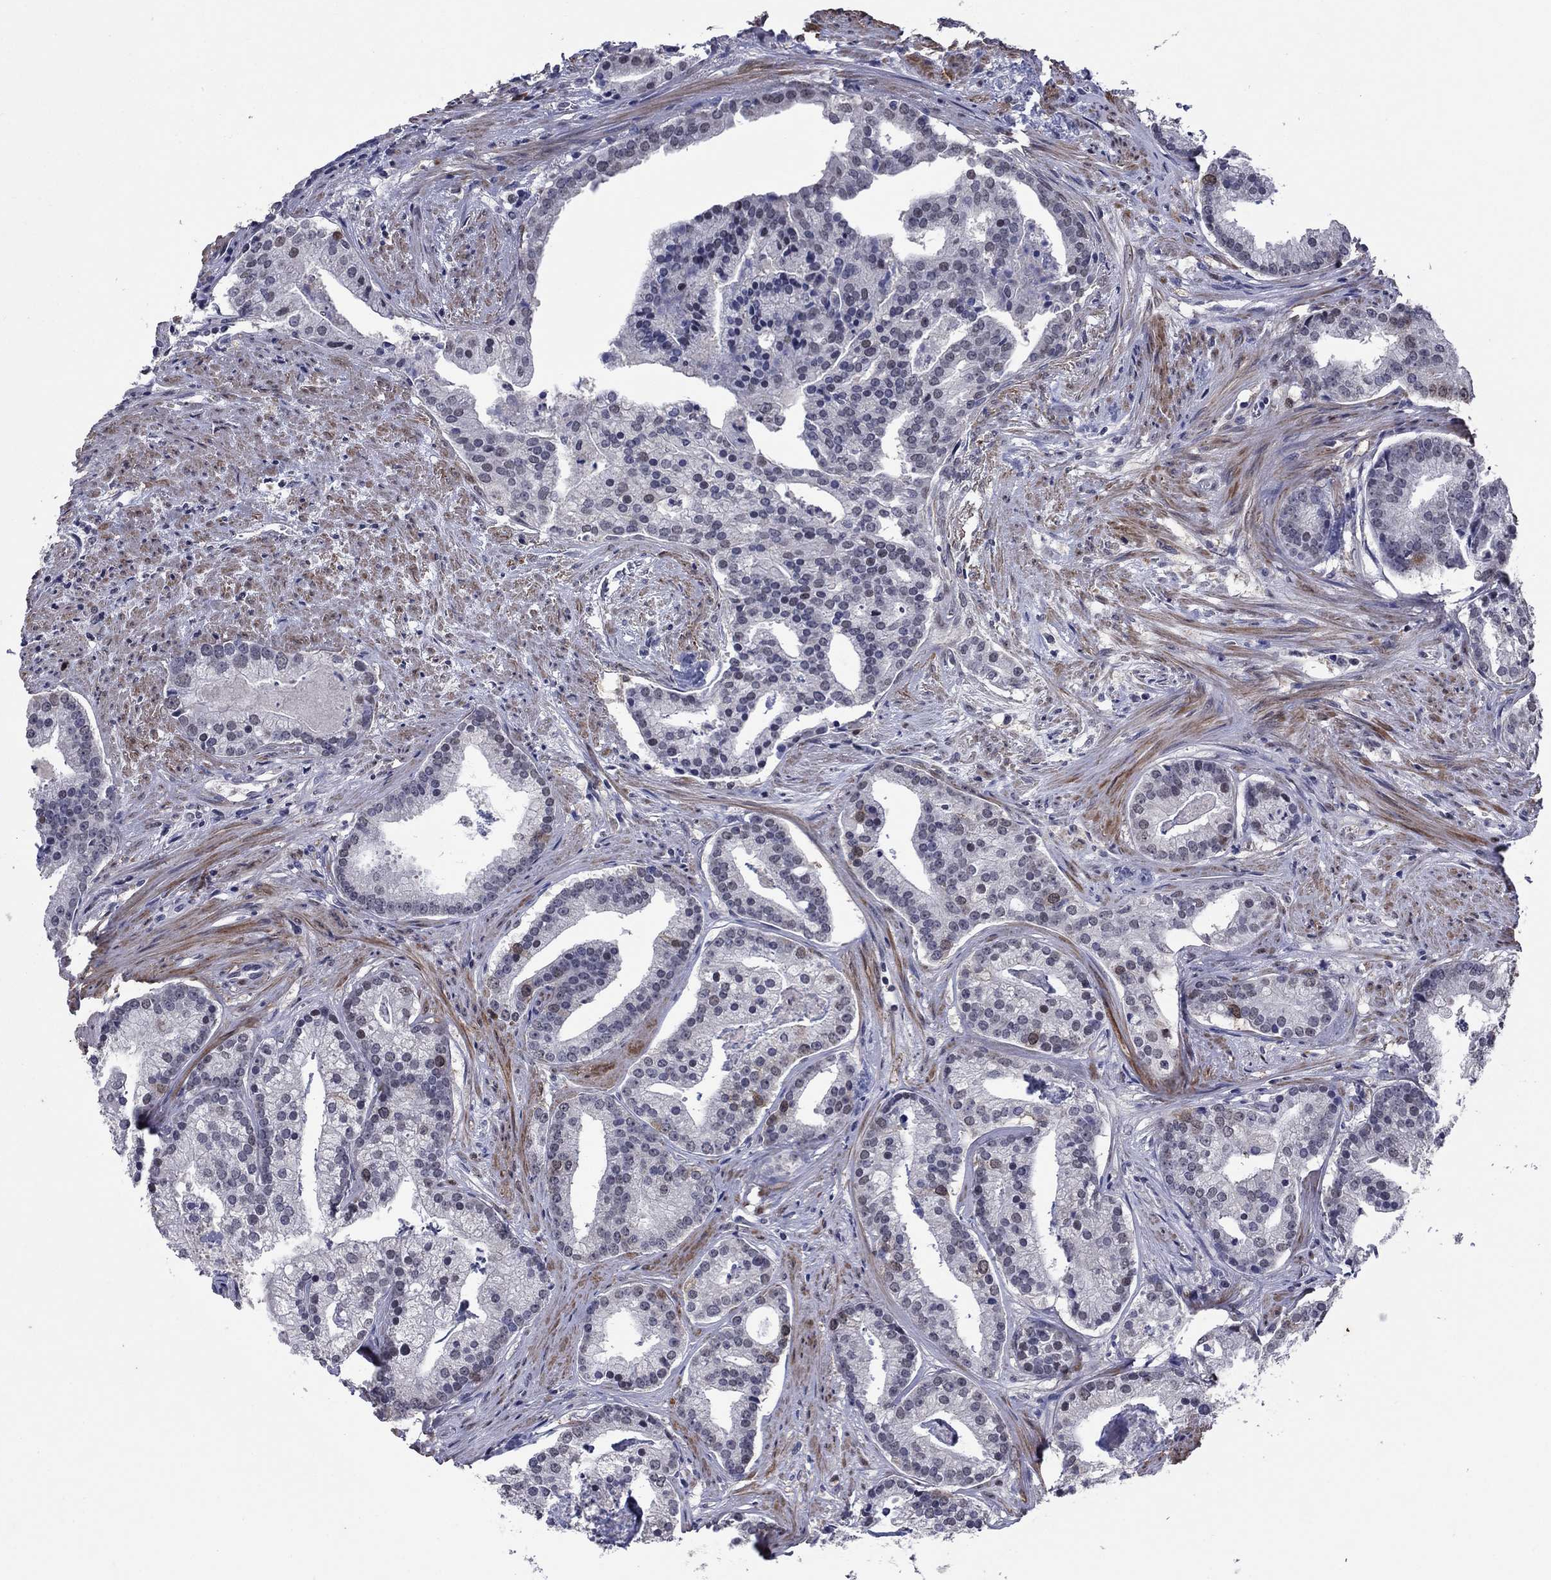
{"staining": {"intensity": "negative", "quantity": "none", "location": "none"}, "tissue": "prostate cancer", "cell_type": "Tumor cells", "image_type": "cancer", "snomed": [{"axis": "morphology", "description": "Adenocarcinoma, NOS"}, {"axis": "topography", "description": "Prostate and seminal vesicle, NOS"}, {"axis": "topography", "description": "Prostate"}], "caption": "An image of prostate cancer stained for a protein displays no brown staining in tumor cells.", "gene": "TYMS", "patient": {"sex": "male", "age": 44}}